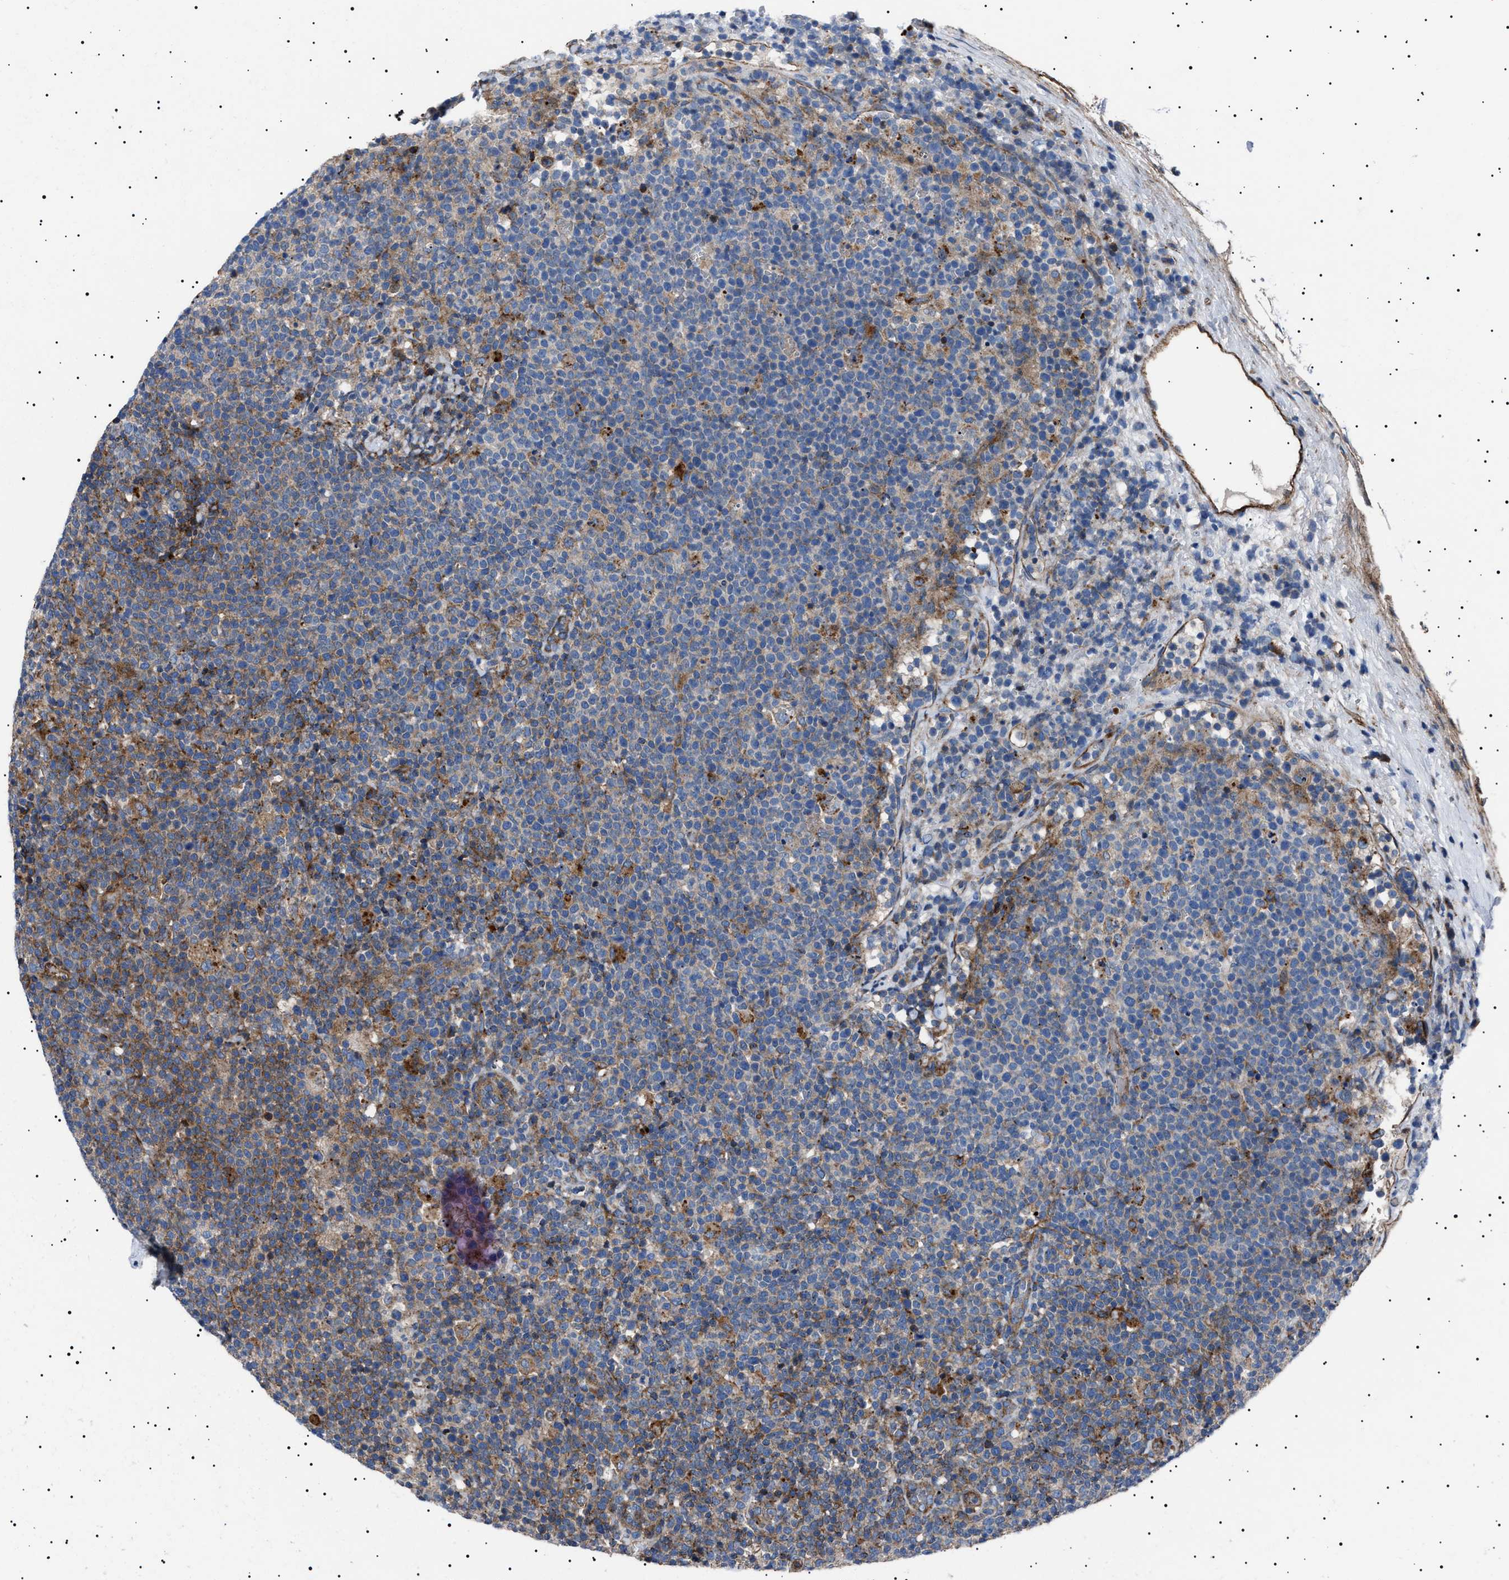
{"staining": {"intensity": "moderate", "quantity": "<25%", "location": "cytoplasmic/membranous"}, "tissue": "lymphoma", "cell_type": "Tumor cells", "image_type": "cancer", "snomed": [{"axis": "morphology", "description": "Malignant lymphoma, non-Hodgkin's type, High grade"}, {"axis": "topography", "description": "Lymph node"}], "caption": "This micrograph reveals lymphoma stained with immunohistochemistry to label a protein in brown. The cytoplasmic/membranous of tumor cells show moderate positivity for the protein. Nuclei are counter-stained blue.", "gene": "NEU1", "patient": {"sex": "male", "age": 61}}